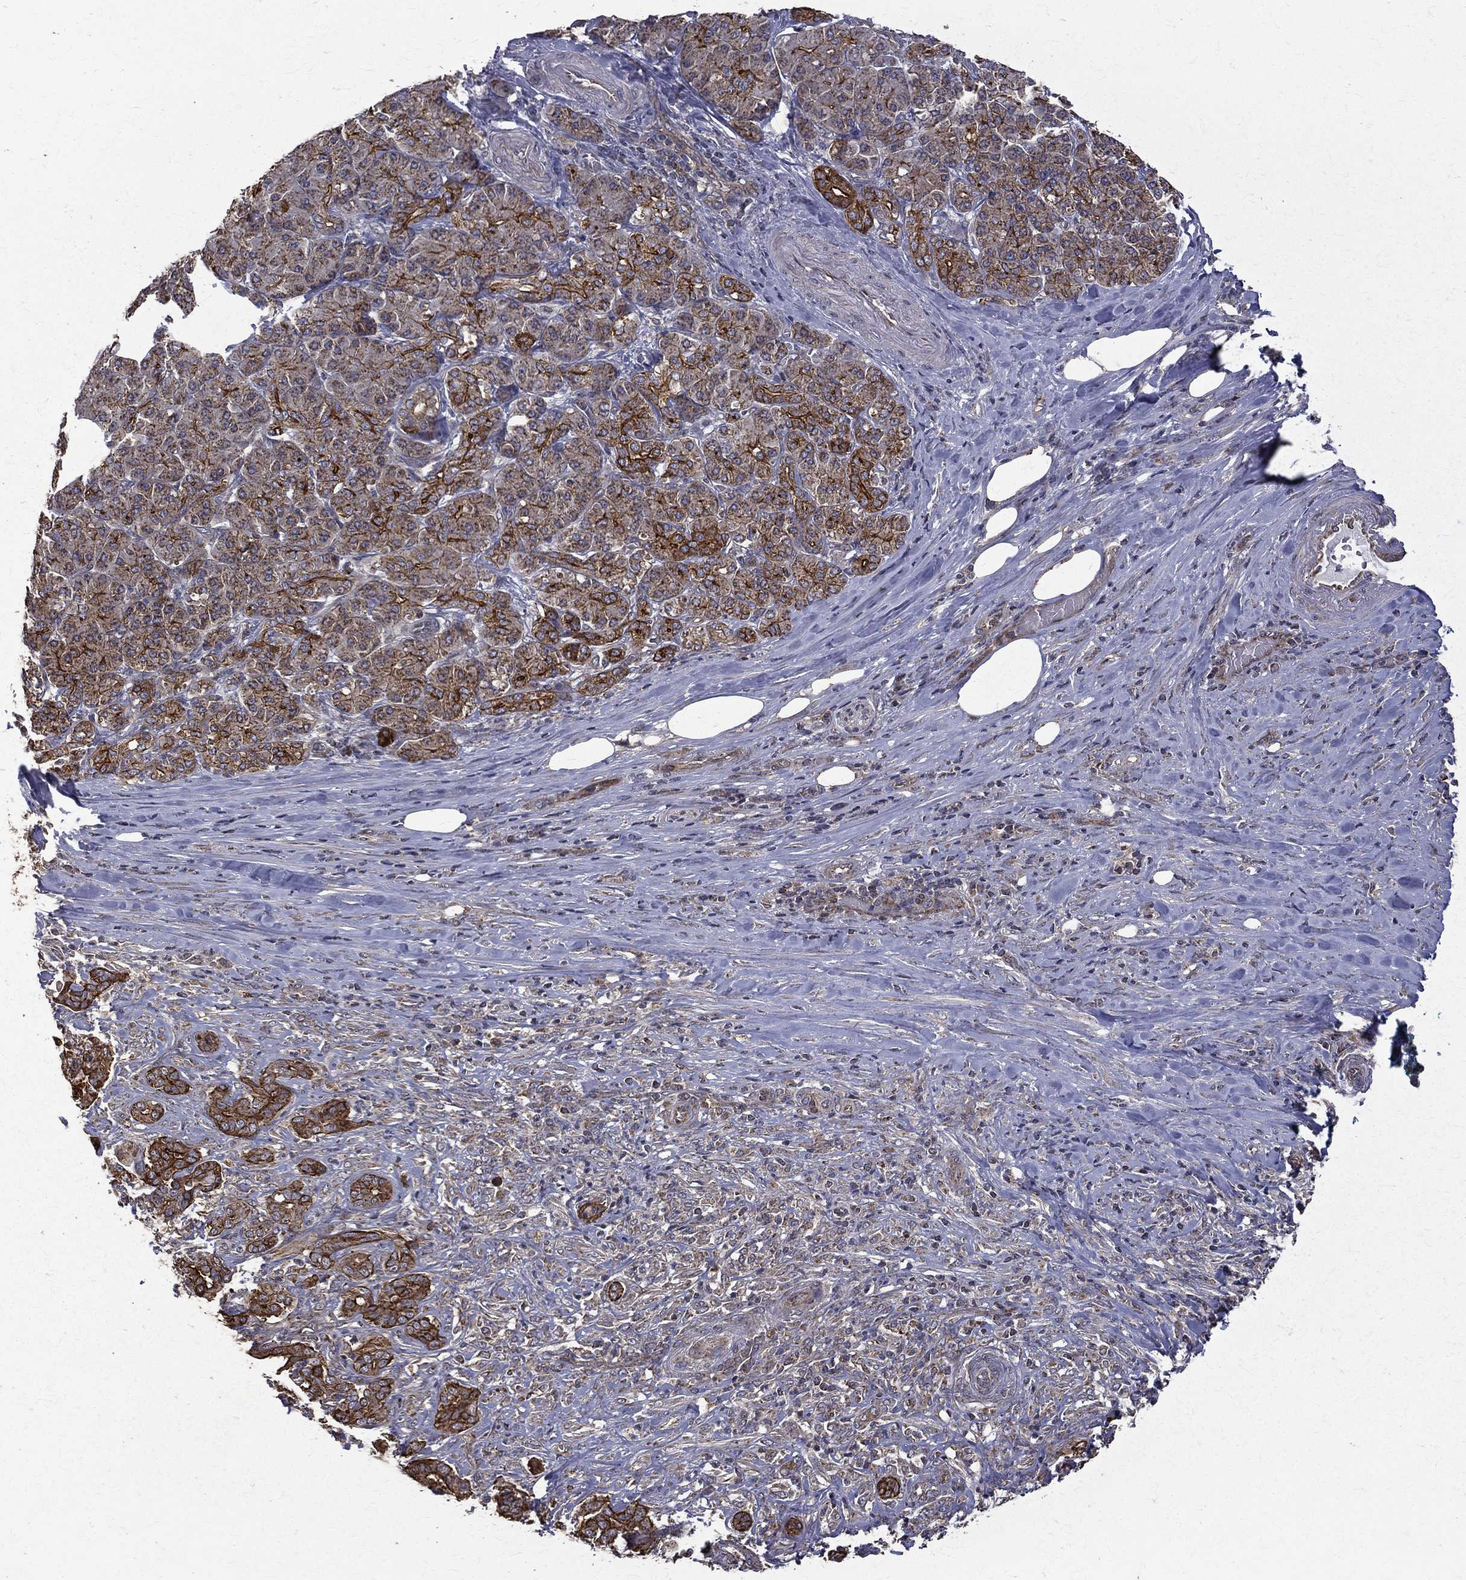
{"staining": {"intensity": "strong", "quantity": "25%-75%", "location": "cytoplasmic/membranous"}, "tissue": "pancreatic cancer", "cell_type": "Tumor cells", "image_type": "cancer", "snomed": [{"axis": "morphology", "description": "Normal tissue, NOS"}, {"axis": "morphology", "description": "Inflammation, NOS"}, {"axis": "morphology", "description": "Adenocarcinoma, NOS"}, {"axis": "topography", "description": "Pancreas"}], "caption": "Adenocarcinoma (pancreatic) stained with IHC displays strong cytoplasmic/membranous expression in approximately 25%-75% of tumor cells.", "gene": "RPGR", "patient": {"sex": "male", "age": 57}}